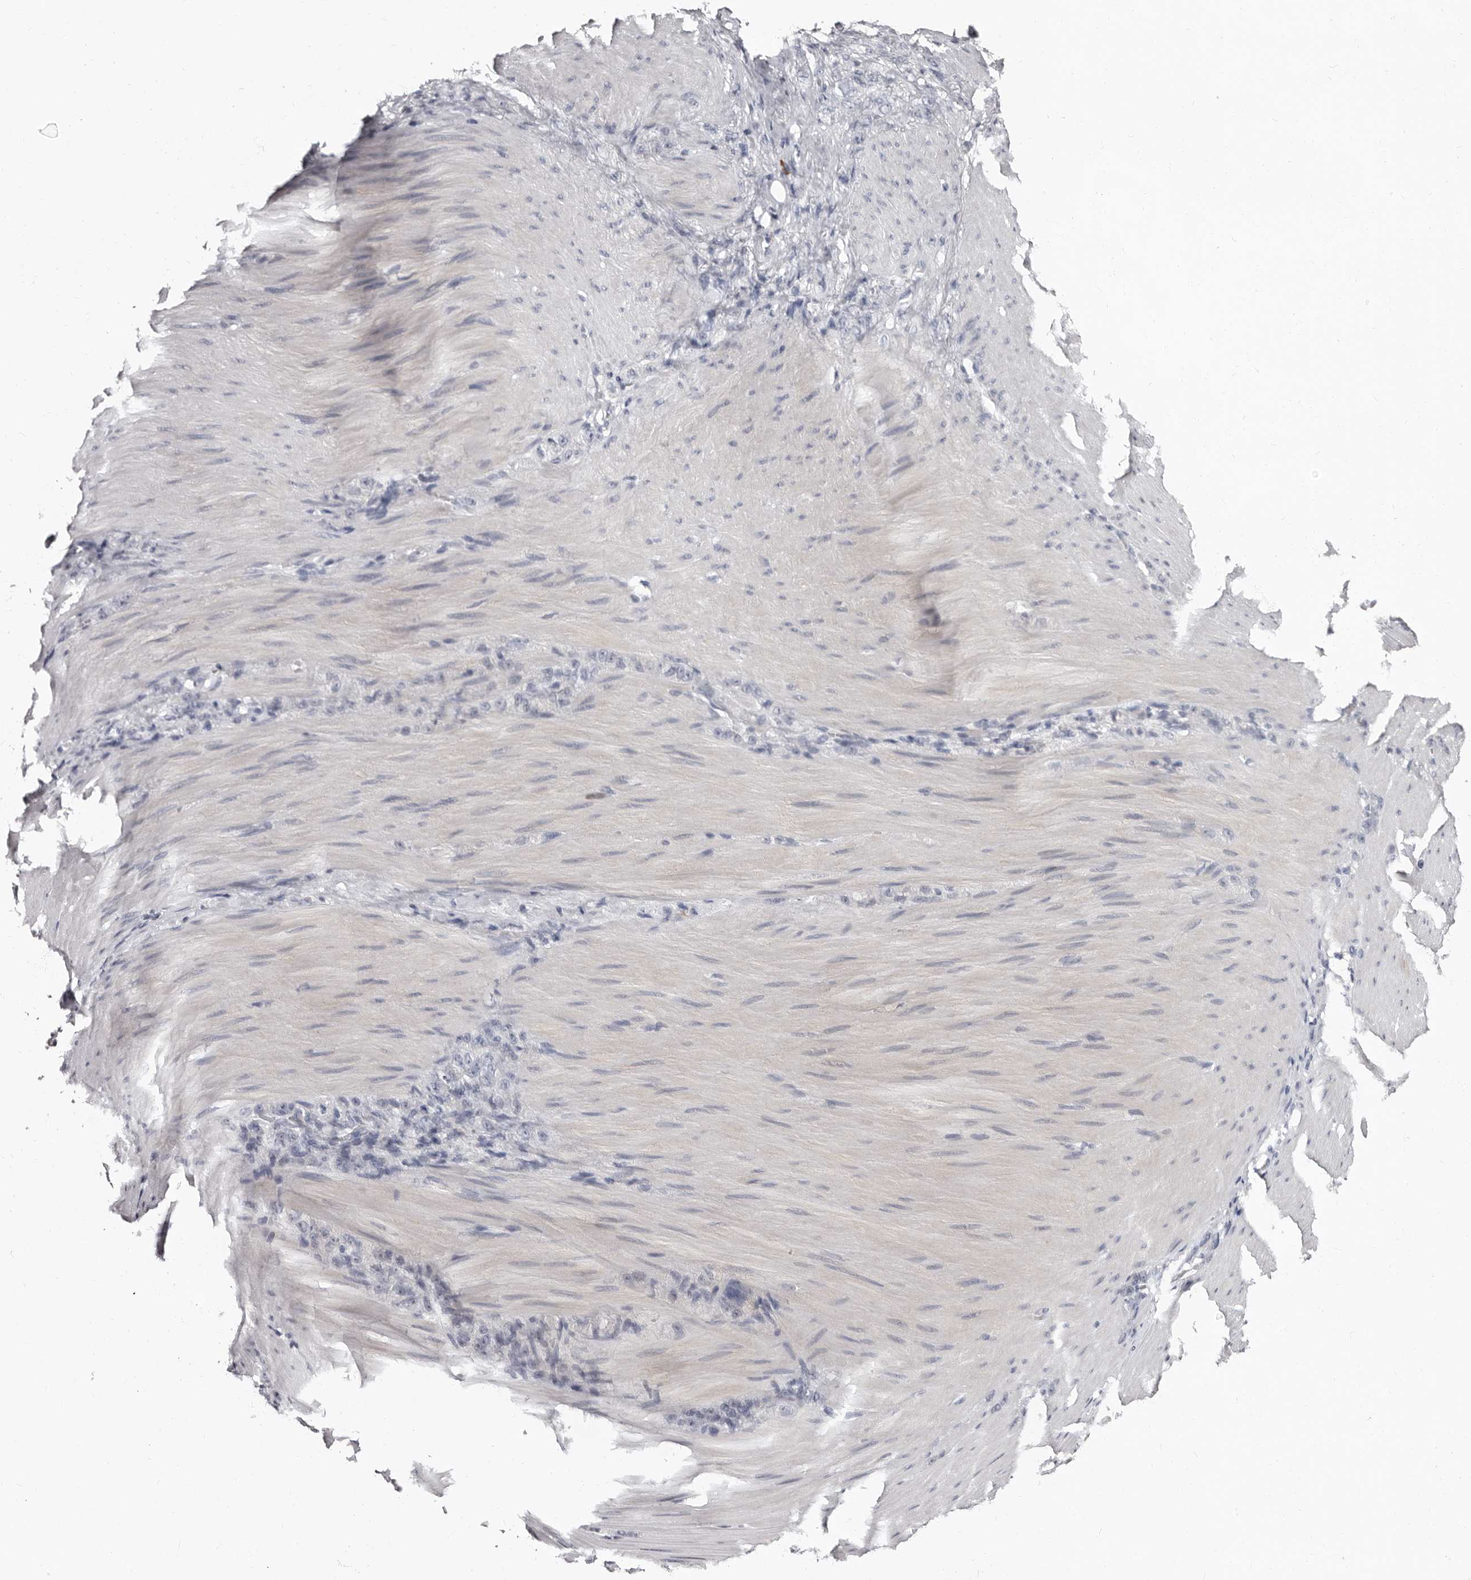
{"staining": {"intensity": "negative", "quantity": "none", "location": "none"}, "tissue": "stomach cancer", "cell_type": "Tumor cells", "image_type": "cancer", "snomed": [{"axis": "morphology", "description": "Normal tissue, NOS"}, {"axis": "morphology", "description": "Adenocarcinoma, NOS"}, {"axis": "topography", "description": "Stomach"}], "caption": "An IHC photomicrograph of stomach cancer is shown. There is no staining in tumor cells of stomach cancer.", "gene": "TBC1D22B", "patient": {"sex": "male", "age": 82}}